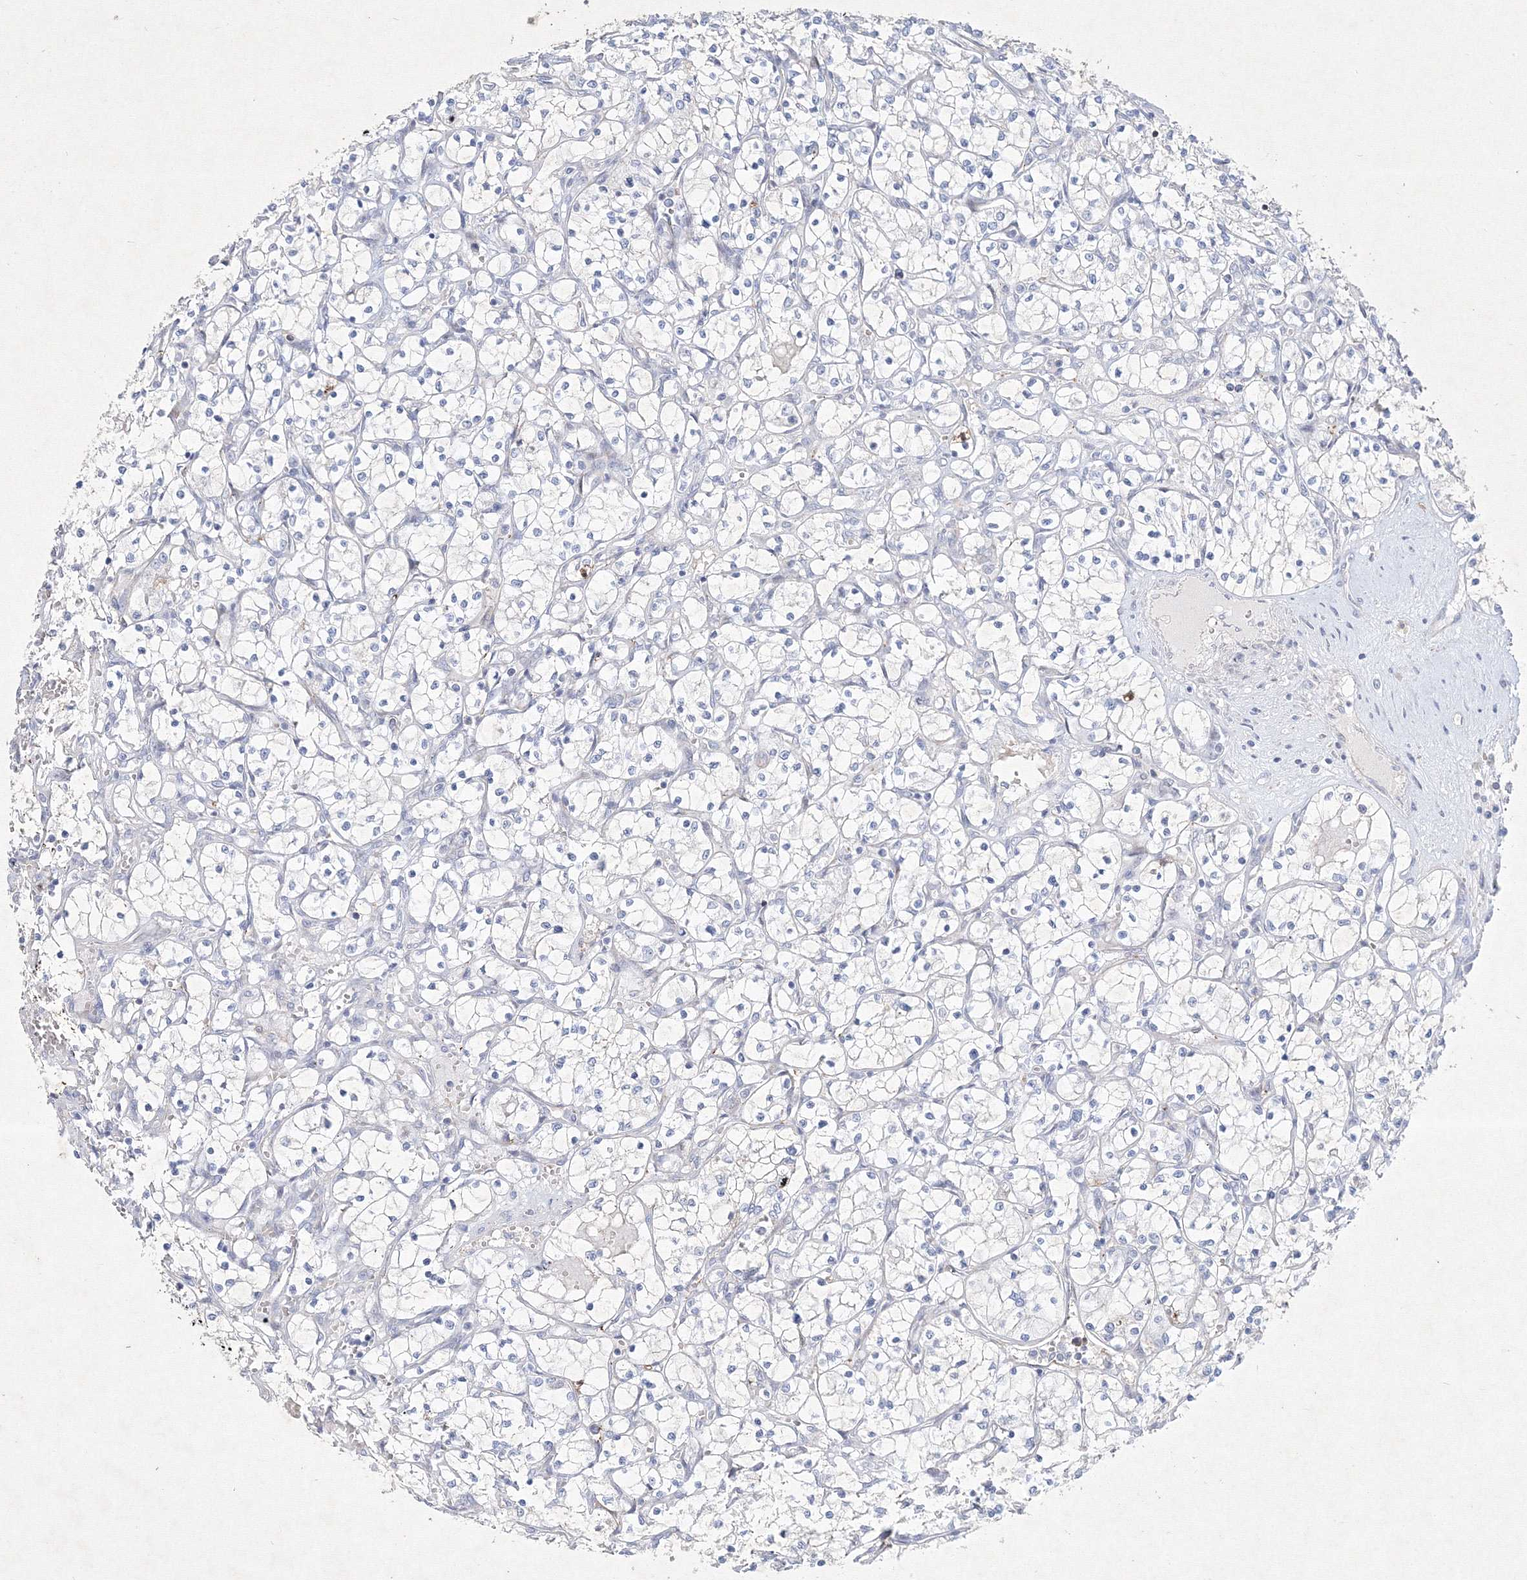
{"staining": {"intensity": "negative", "quantity": "none", "location": "none"}, "tissue": "renal cancer", "cell_type": "Tumor cells", "image_type": "cancer", "snomed": [{"axis": "morphology", "description": "Adenocarcinoma, NOS"}, {"axis": "topography", "description": "Kidney"}], "caption": "Renal cancer was stained to show a protein in brown. There is no significant expression in tumor cells.", "gene": "CXXC4", "patient": {"sex": "female", "age": 69}}